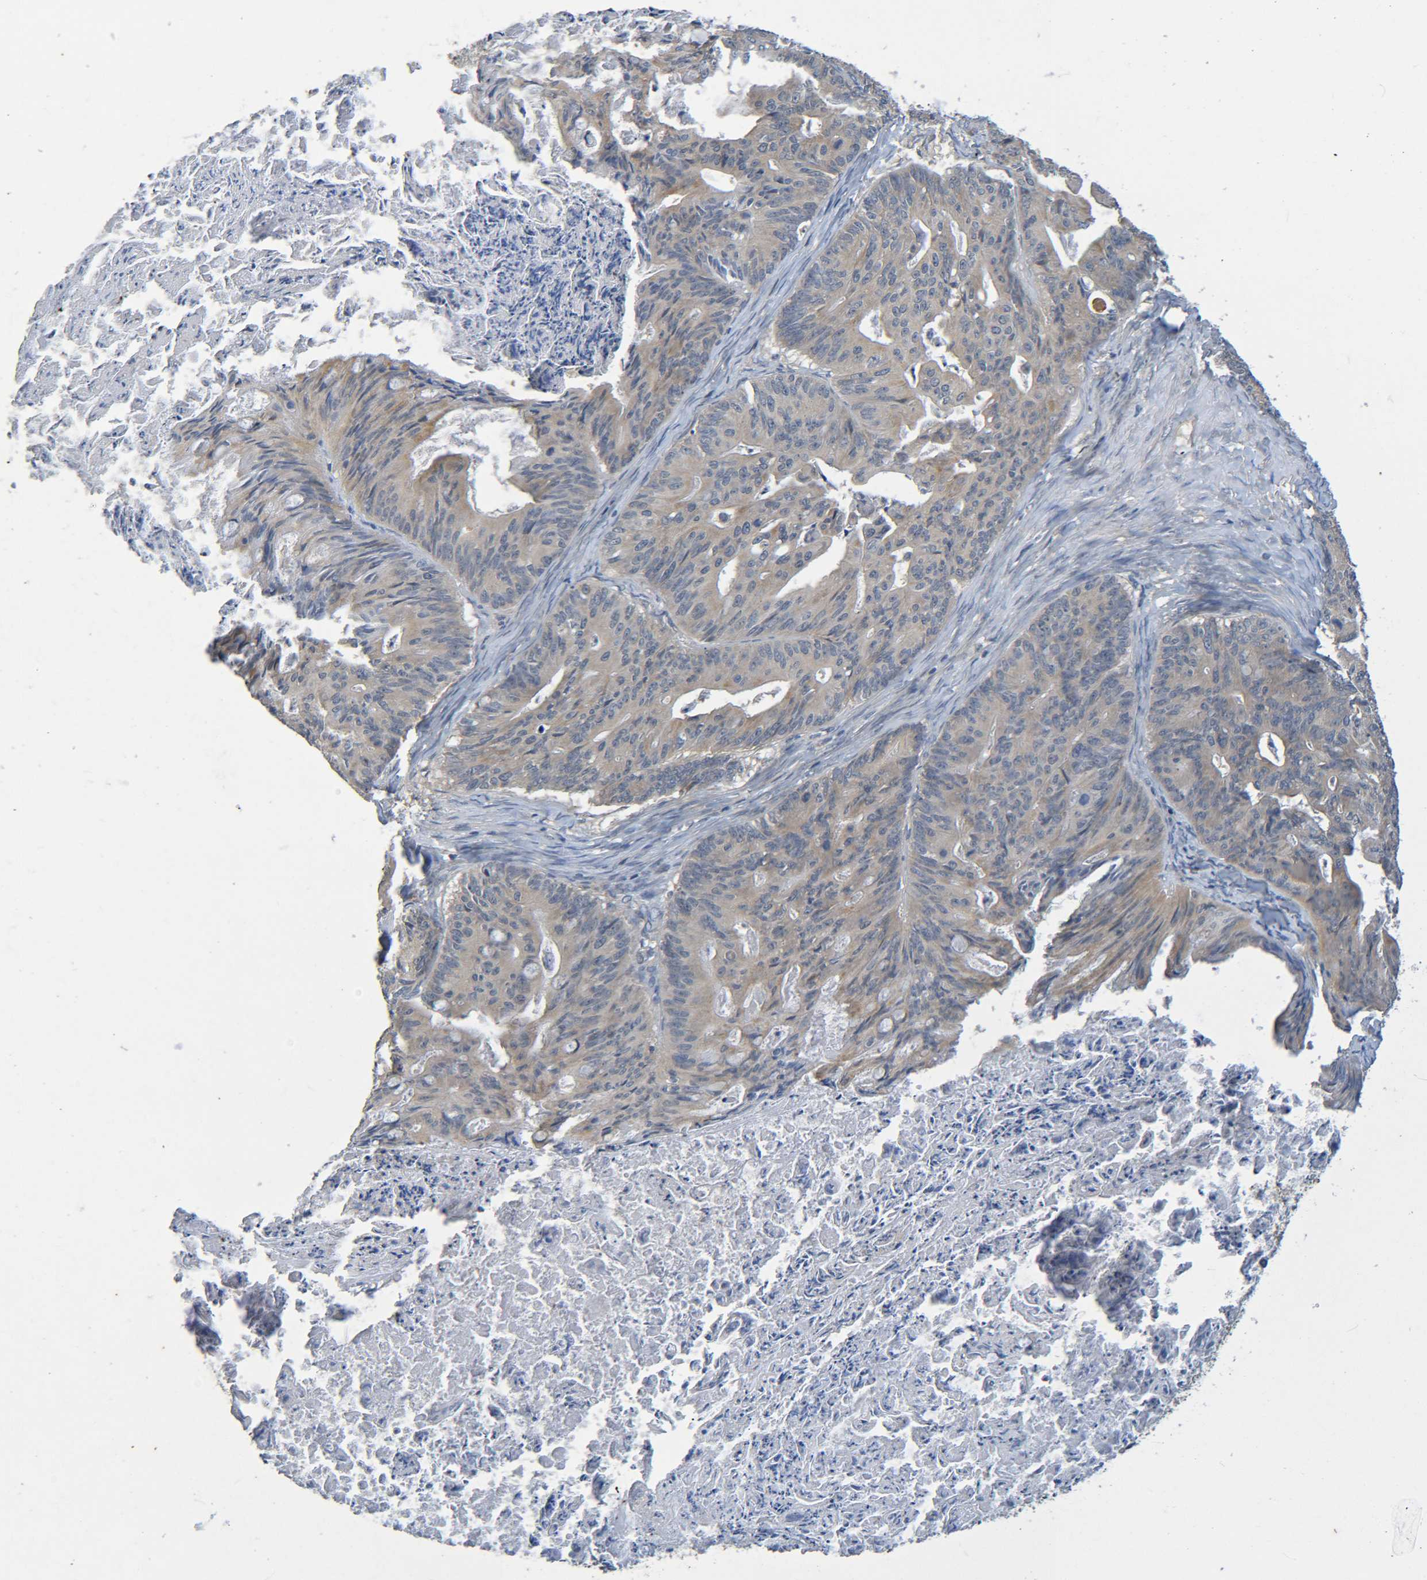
{"staining": {"intensity": "weak", "quantity": ">75%", "location": "cytoplasmic/membranous"}, "tissue": "ovarian cancer", "cell_type": "Tumor cells", "image_type": "cancer", "snomed": [{"axis": "morphology", "description": "Cystadenocarcinoma, mucinous, NOS"}, {"axis": "topography", "description": "Ovary"}], "caption": "Ovarian cancer (mucinous cystadenocarcinoma) stained with a protein marker demonstrates weak staining in tumor cells.", "gene": "CYP4F2", "patient": {"sex": "female", "age": 37}}